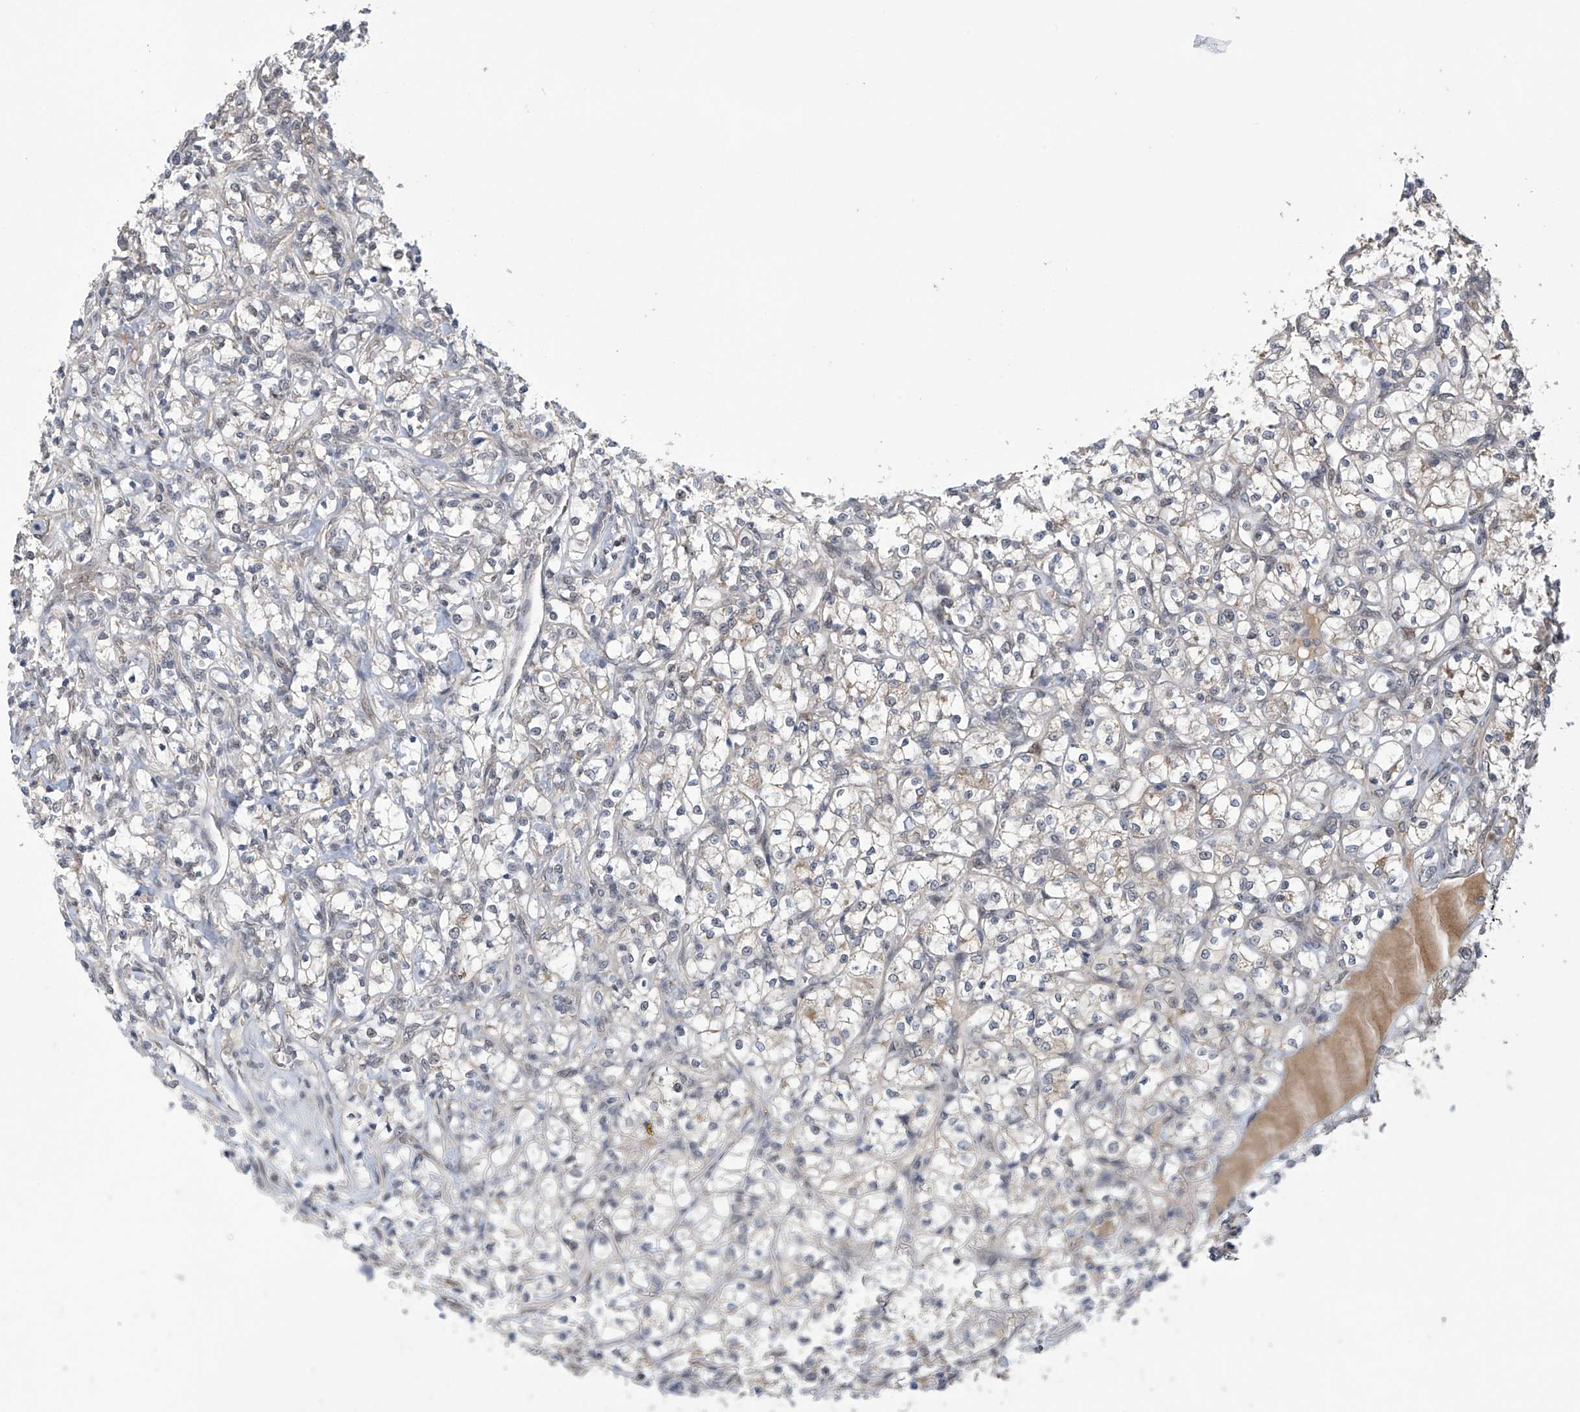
{"staining": {"intensity": "weak", "quantity": "<25%", "location": "cytoplasmic/membranous,nuclear"}, "tissue": "renal cancer", "cell_type": "Tumor cells", "image_type": "cancer", "snomed": [{"axis": "morphology", "description": "Adenocarcinoma, NOS"}, {"axis": "topography", "description": "Kidney"}], "caption": "This is an immunohistochemistry photomicrograph of human adenocarcinoma (renal). There is no positivity in tumor cells.", "gene": "ABHD13", "patient": {"sex": "female", "age": 69}}